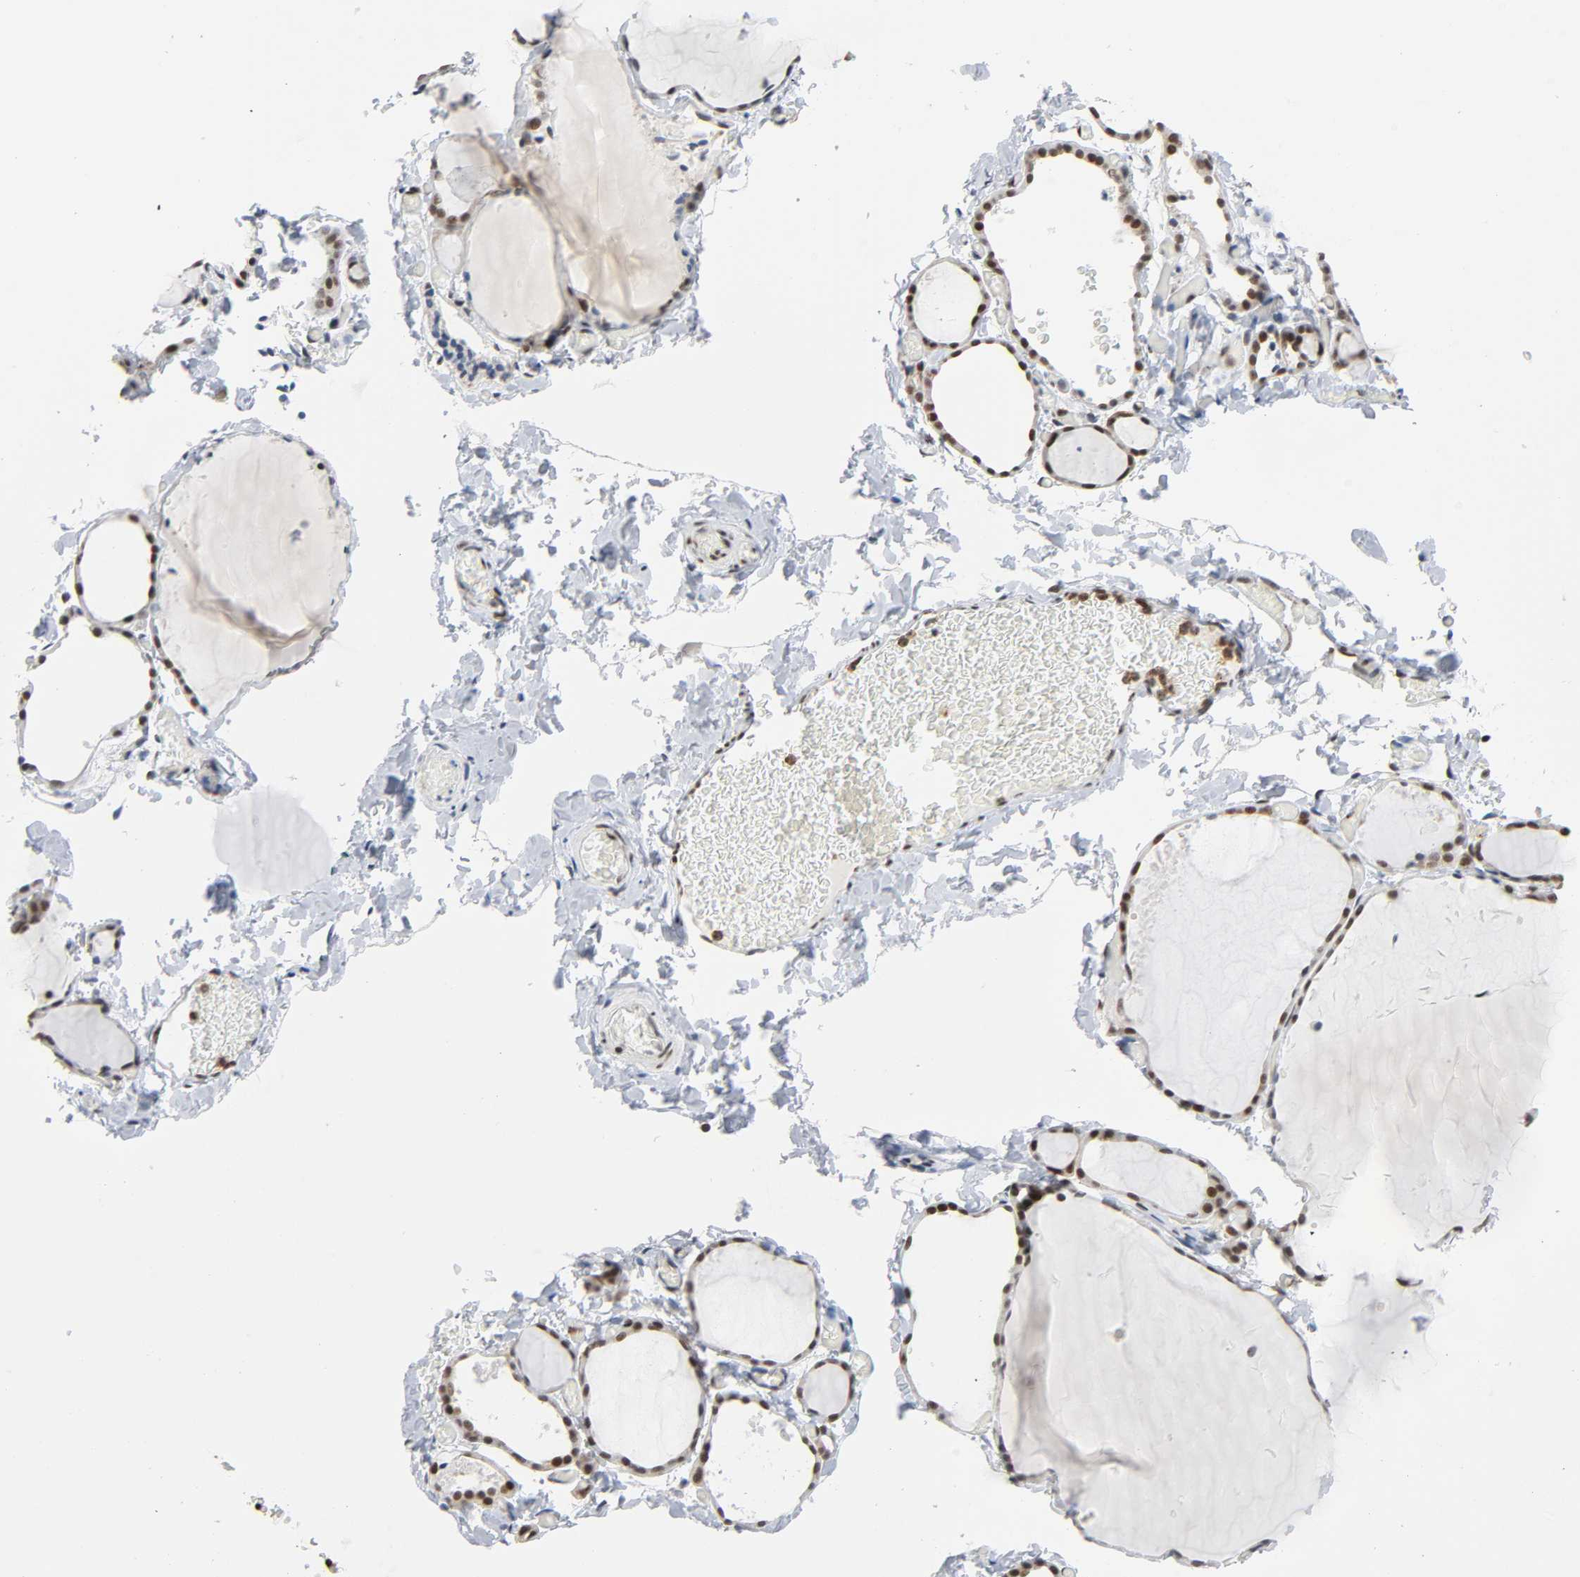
{"staining": {"intensity": "moderate", "quantity": ">75%", "location": "nuclear"}, "tissue": "thyroid gland", "cell_type": "Glandular cells", "image_type": "normal", "snomed": [{"axis": "morphology", "description": "Normal tissue, NOS"}, {"axis": "topography", "description": "Thyroid gland"}], "caption": "Thyroid gland stained for a protein (brown) demonstrates moderate nuclear positive expression in about >75% of glandular cells.", "gene": "SUMO1", "patient": {"sex": "female", "age": 22}}